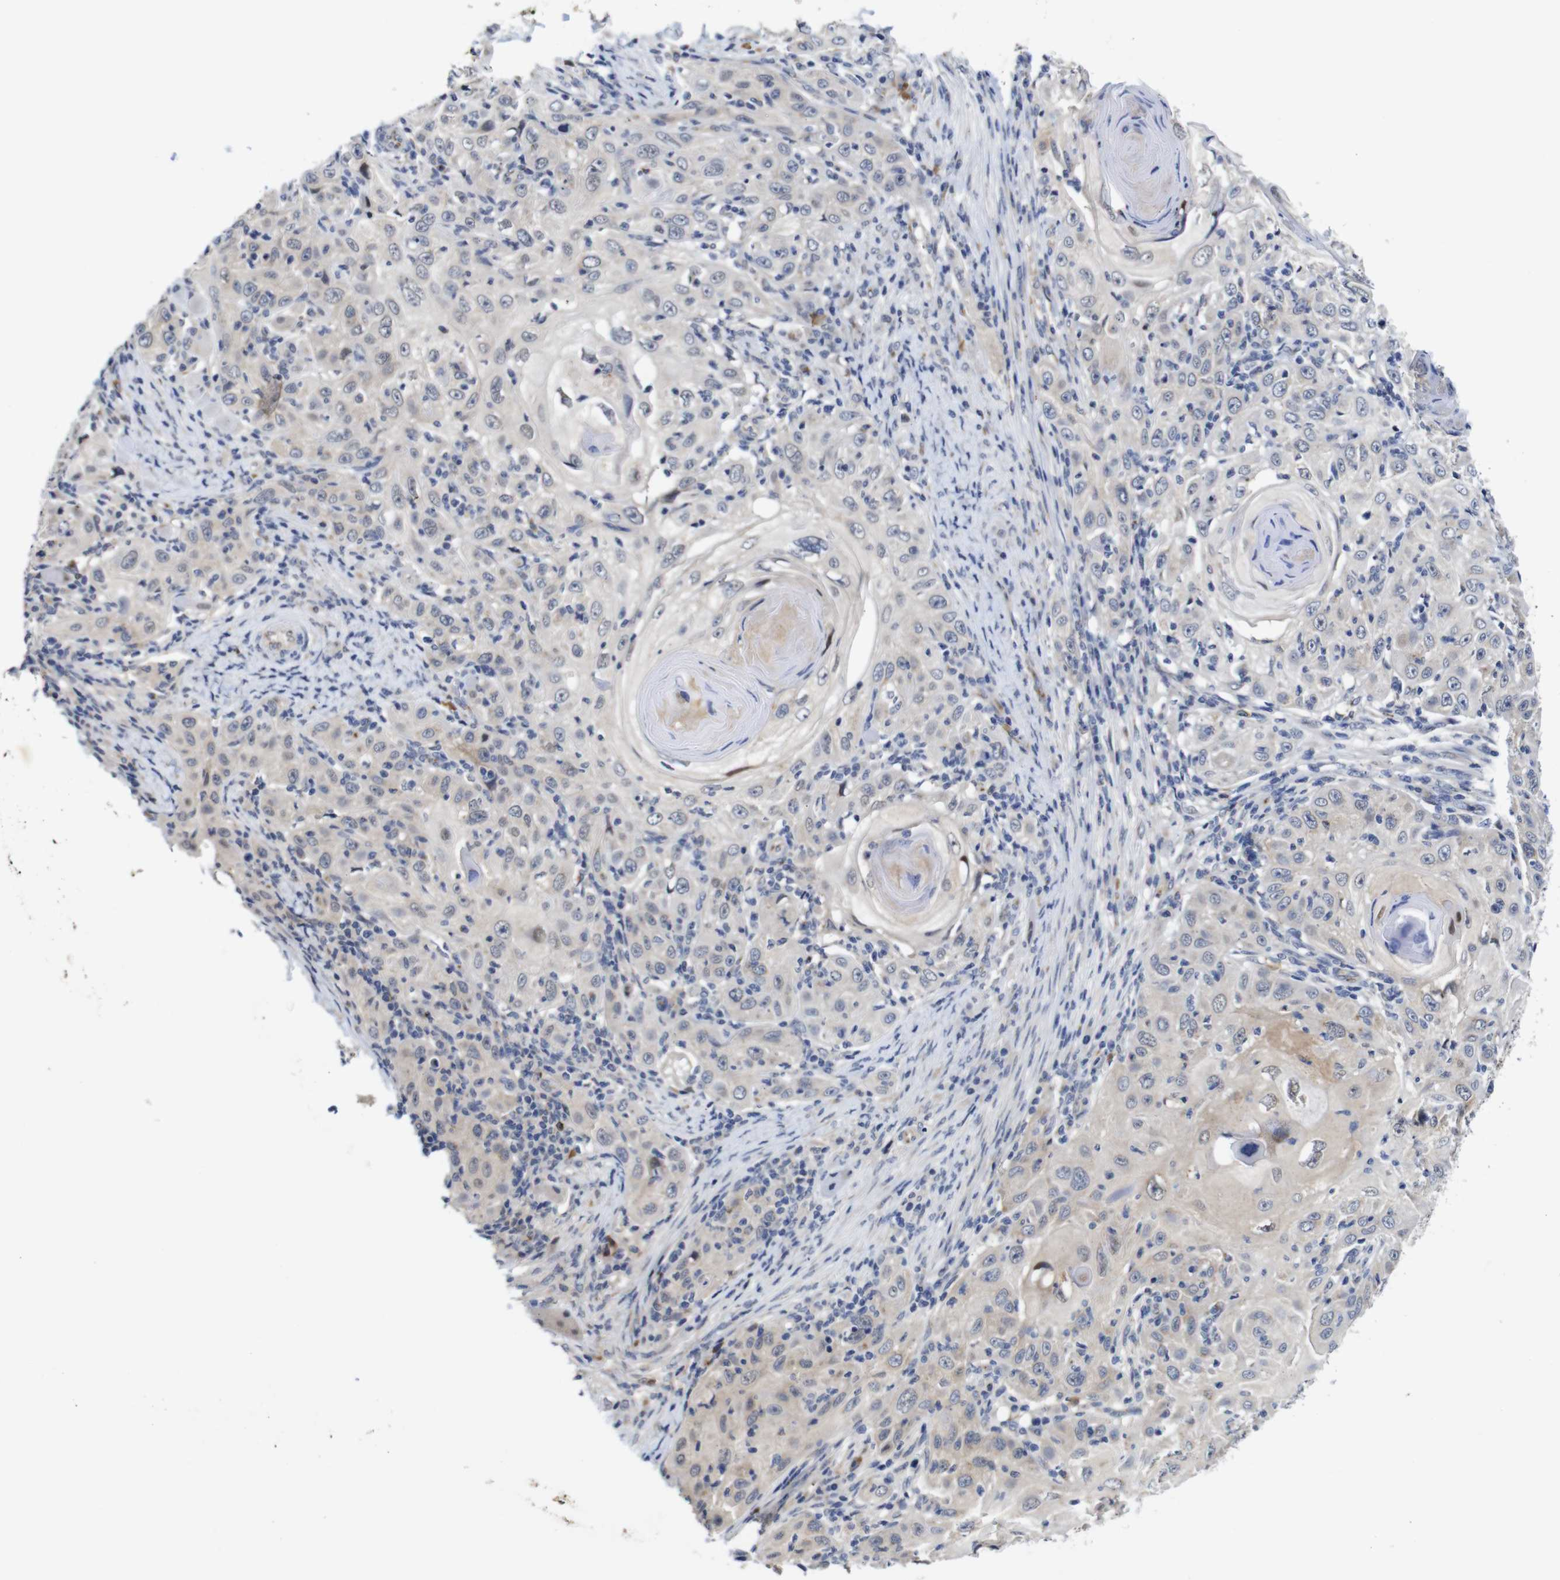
{"staining": {"intensity": "weak", "quantity": "<25%", "location": "cytoplasmic/membranous"}, "tissue": "skin cancer", "cell_type": "Tumor cells", "image_type": "cancer", "snomed": [{"axis": "morphology", "description": "Squamous cell carcinoma, NOS"}, {"axis": "topography", "description": "Skin"}], "caption": "Tumor cells are negative for protein expression in human skin cancer (squamous cell carcinoma).", "gene": "FURIN", "patient": {"sex": "female", "age": 88}}